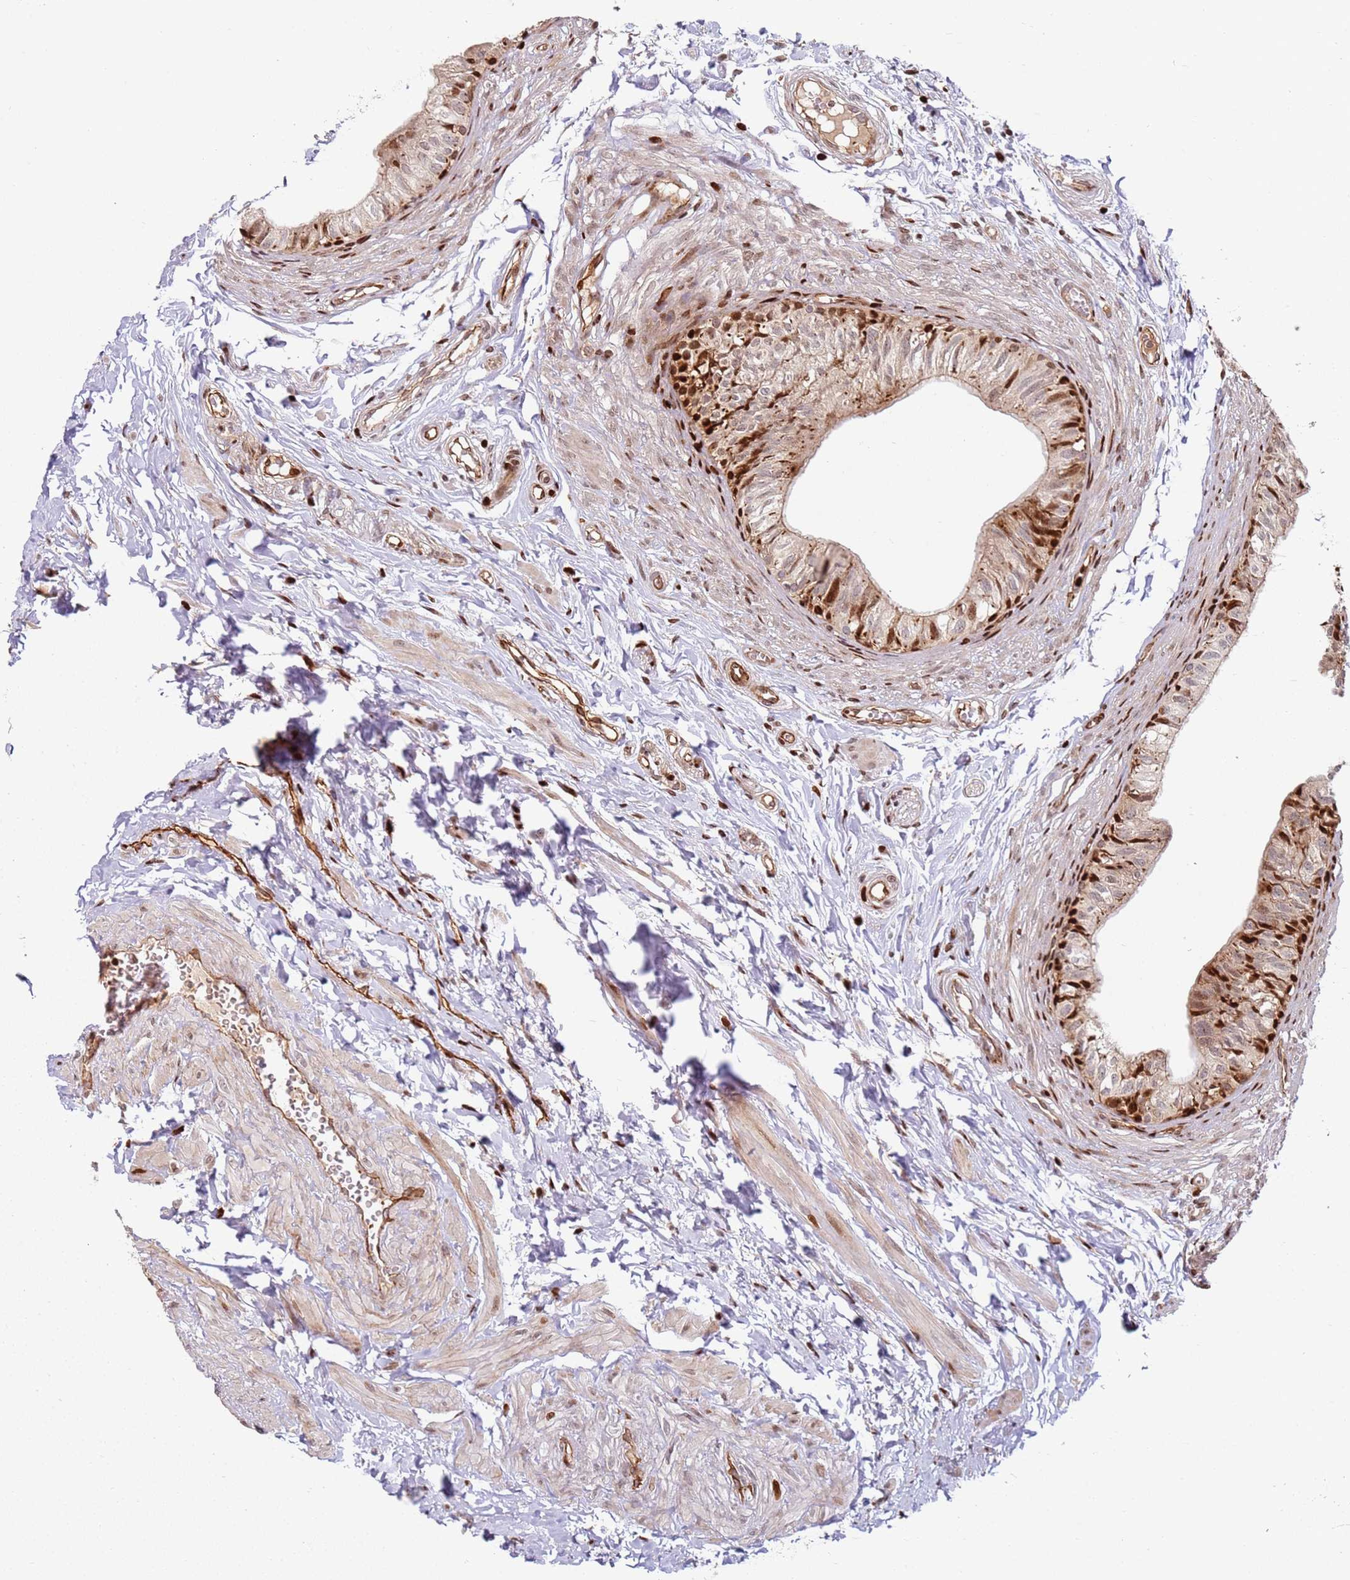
{"staining": {"intensity": "strong", "quantity": "<25%", "location": "cytoplasmic/membranous,nuclear"}, "tissue": "epididymis", "cell_type": "Glandular cells", "image_type": "normal", "snomed": [{"axis": "morphology", "description": "Normal tissue, NOS"}, {"axis": "topography", "description": "Epididymis"}], "caption": "The histopathology image demonstrates immunohistochemical staining of benign epididymis. There is strong cytoplasmic/membranous,nuclear positivity is present in about <25% of glandular cells.", "gene": "TMEM233", "patient": {"sex": "male", "age": 37}}